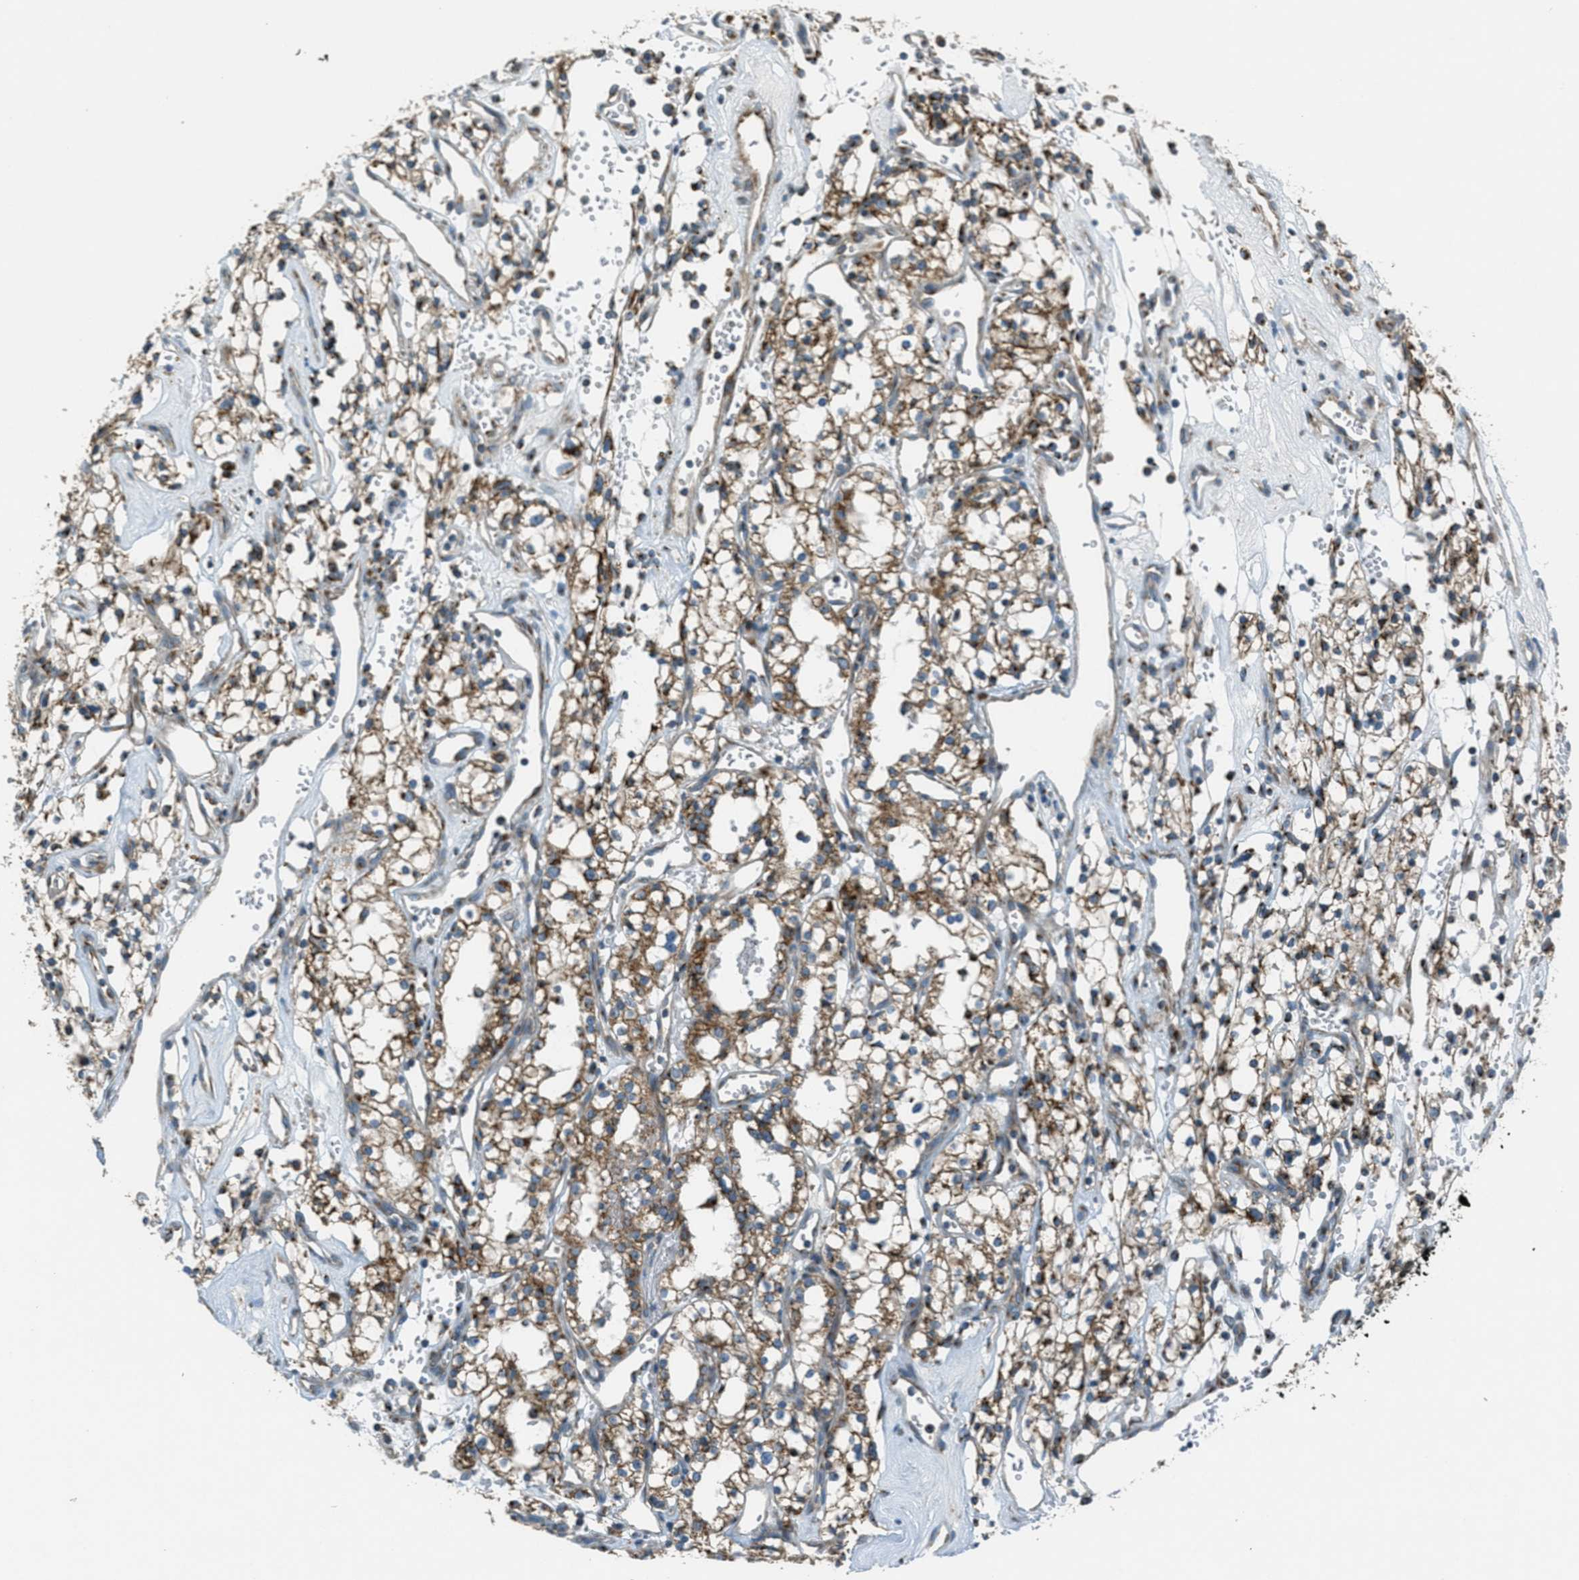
{"staining": {"intensity": "moderate", "quantity": ">75%", "location": "cytoplasmic/membranous"}, "tissue": "renal cancer", "cell_type": "Tumor cells", "image_type": "cancer", "snomed": [{"axis": "morphology", "description": "Adenocarcinoma, NOS"}, {"axis": "topography", "description": "Kidney"}], "caption": "The histopathology image shows a brown stain indicating the presence of a protein in the cytoplasmic/membranous of tumor cells in renal cancer.", "gene": "BCKDK", "patient": {"sex": "male", "age": 59}}